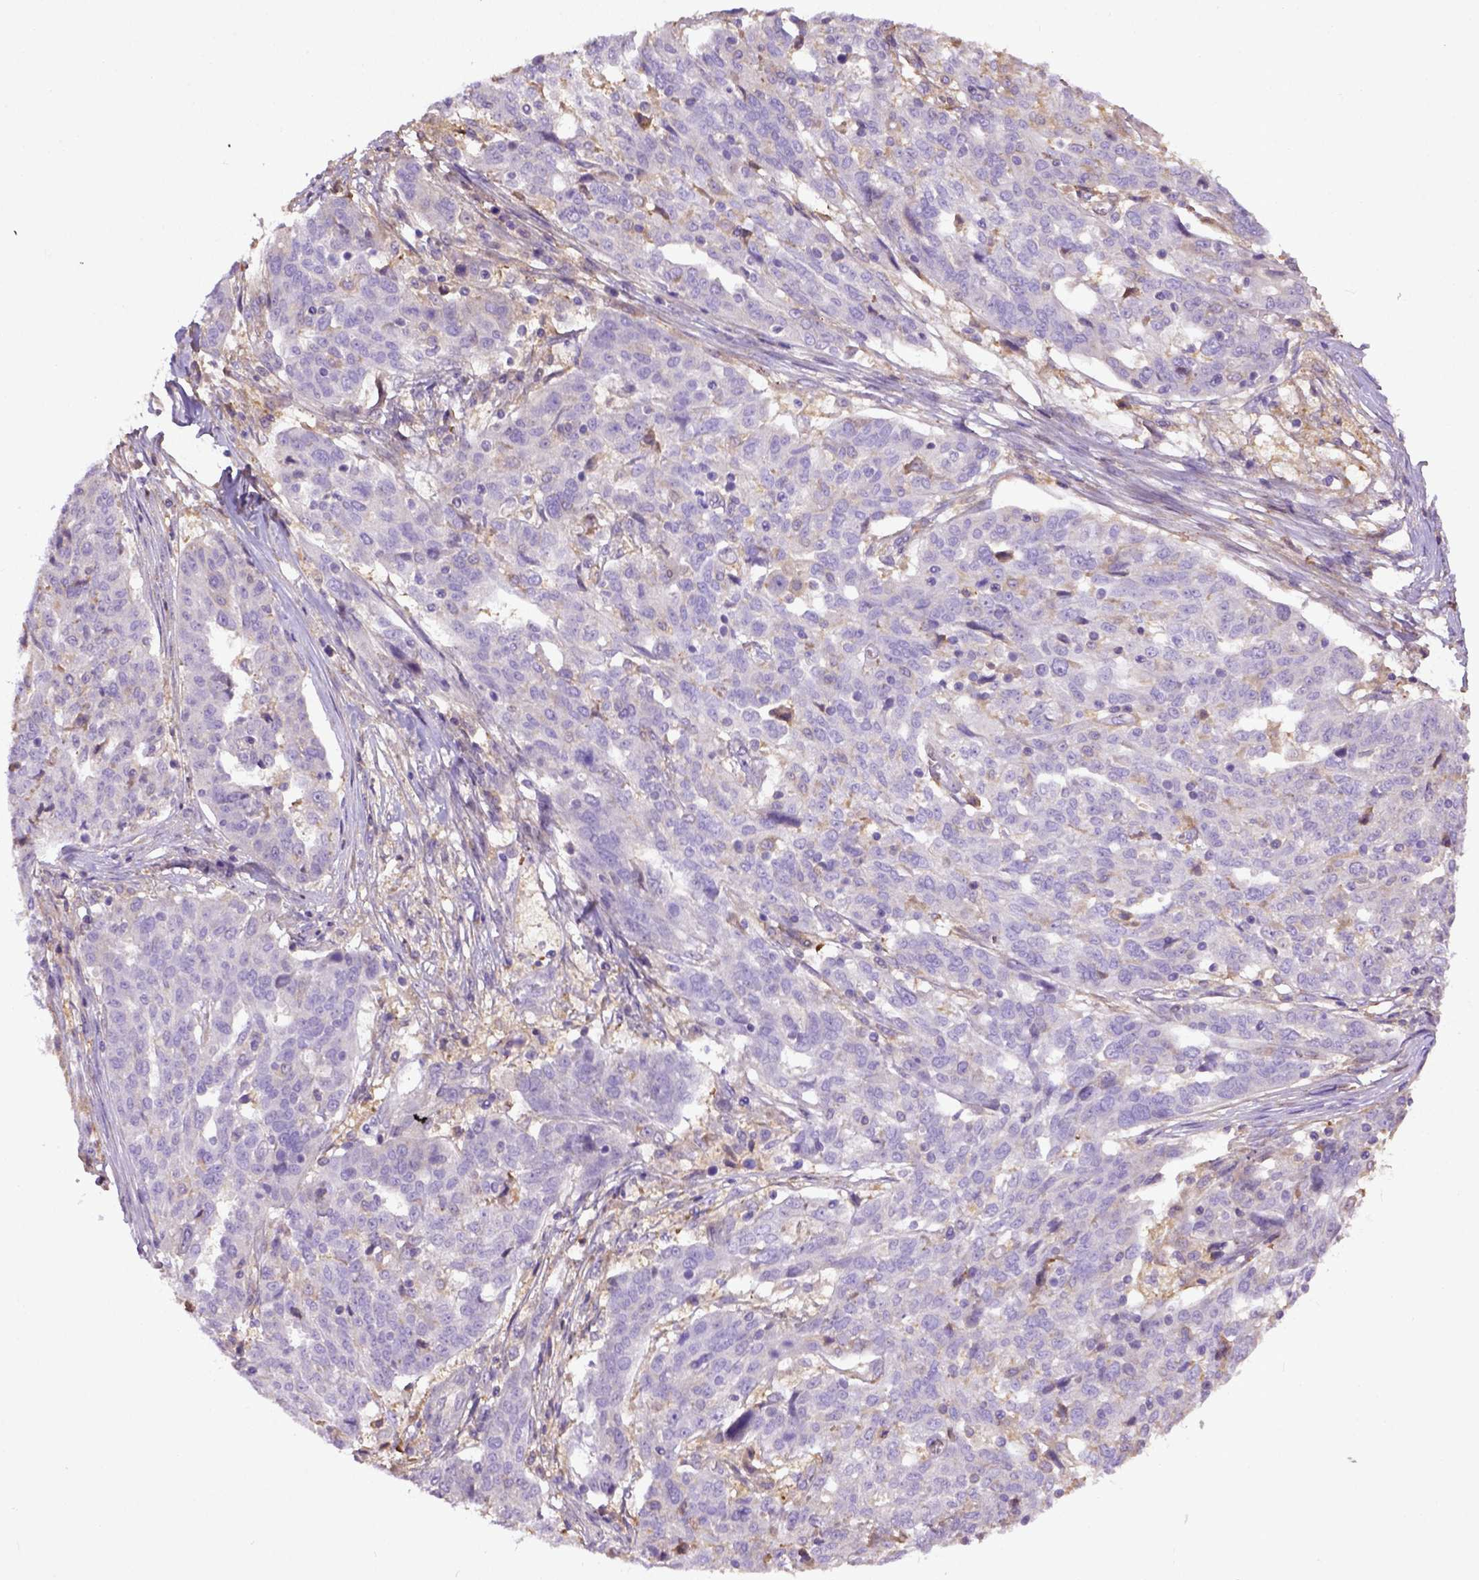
{"staining": {"intensity": "weak", "quantity": "25%-75%", "location": "cytoplasmic/membranous"}, "tissue": "ovarian cancer", "cell_type": "Tumor cells", "image_type": "cancer", "snomed": [{"axis": "morphology", "description": "Cystadenocarcinoma, serous, NOS"}, {"axis": "topography", "description": "Ovary"}], "caption": "This micrograph reveals ovarian cancer stained with IHC to label a protein in brown. The cytoplasmic/membranous of tumor cells show weak positivity for the protein. Nuclei are counter-stained blue.", "gene": "DEPDC1B", "patient": {"sex": "female", "age": 67}}